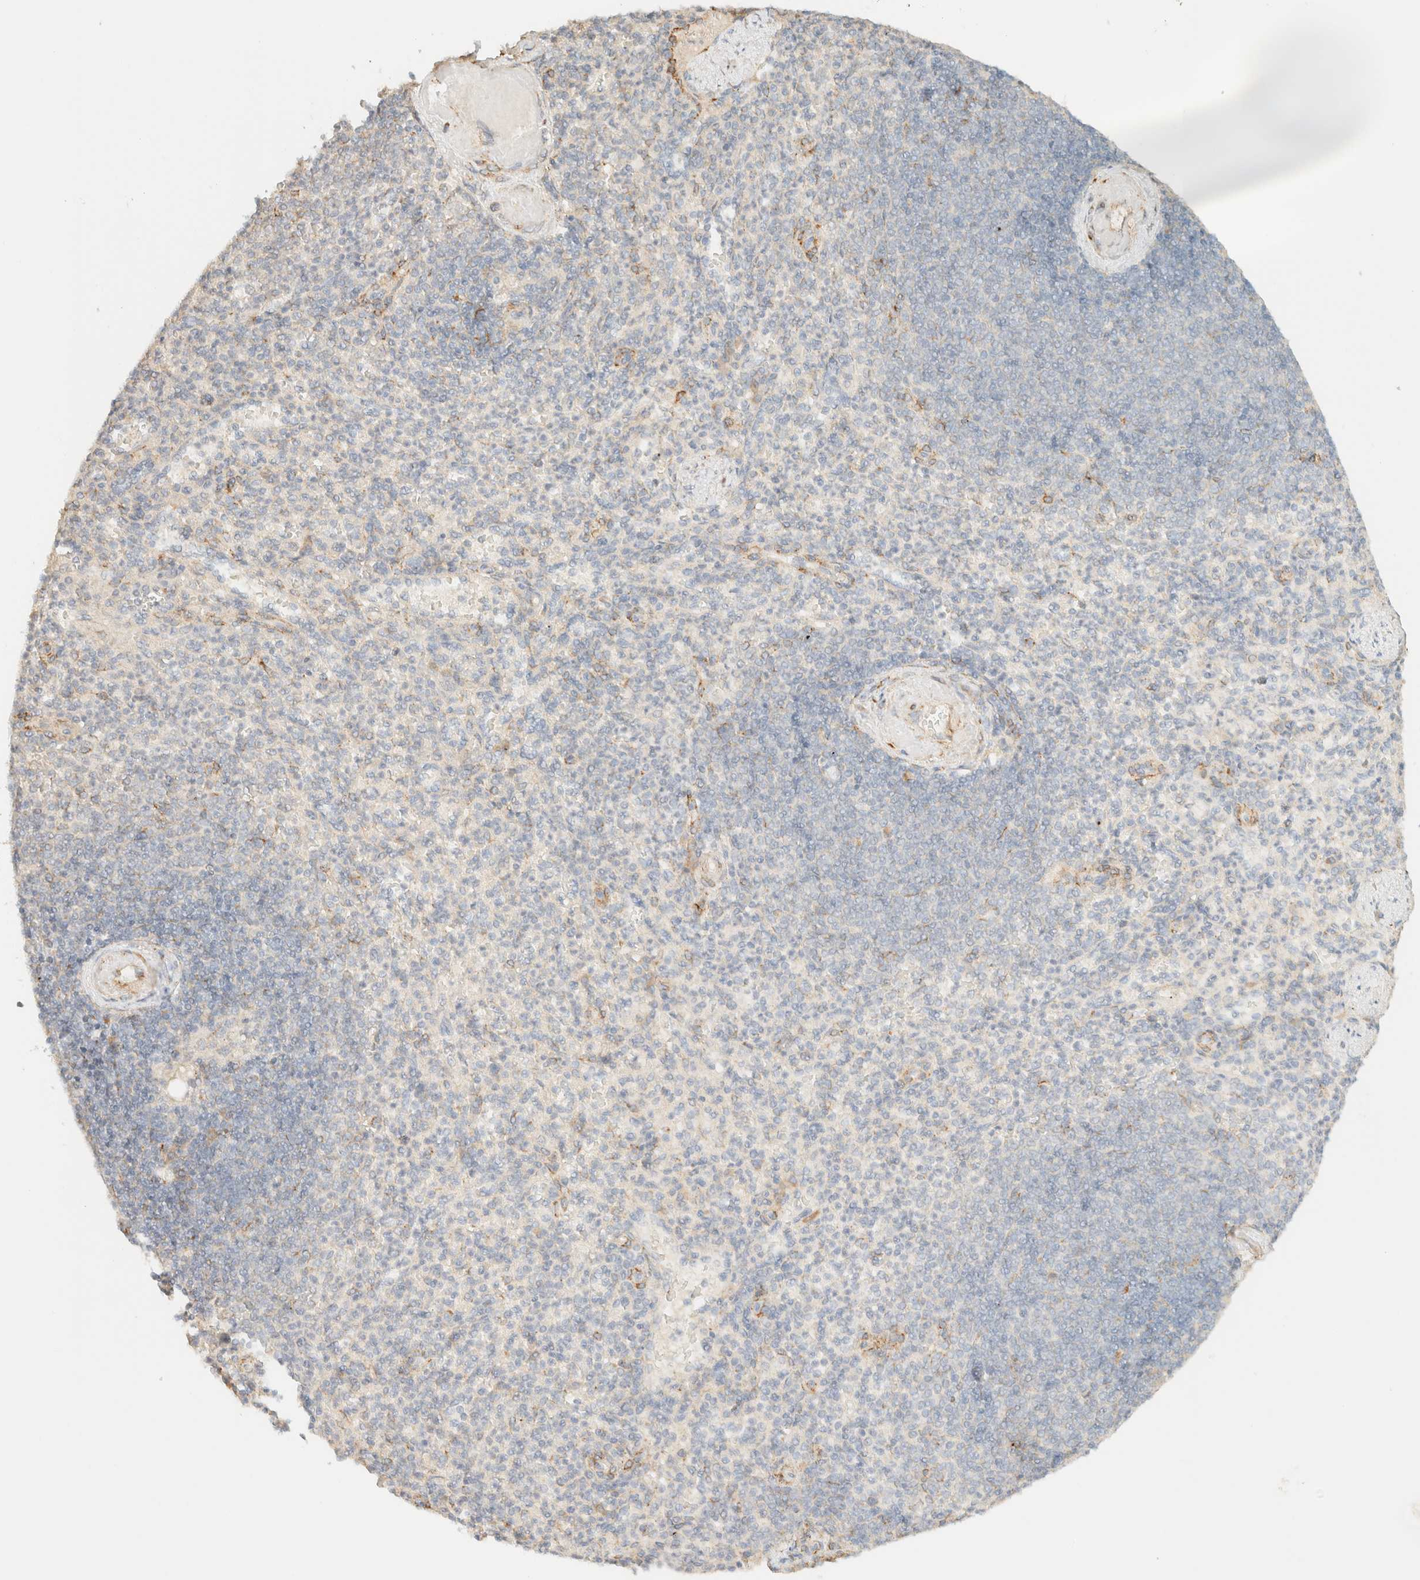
{"staining": {"intensity": "negative", "quantity": "none", "location": "none"}, "tissue": "spleen", "cell_type": "Cells in red pulp", "image_type": "normal", "snomed": [{"axis": "morphology", "description": "Normal tissue, NOS"}, {"axis": "topography", "description": "Spleen"}], "caption": "Immunohistochemical staining of unremarkable human spleen exhibits no significant expression in cells in red pulp. The staining was performed using DAB to visualize the protein expression in brown, while the nuclei were stained in blue with hematoxylin (Magnification: 20x).", "gene": "SPARCL1", "patient": {"sex": "female", "age": 74}}